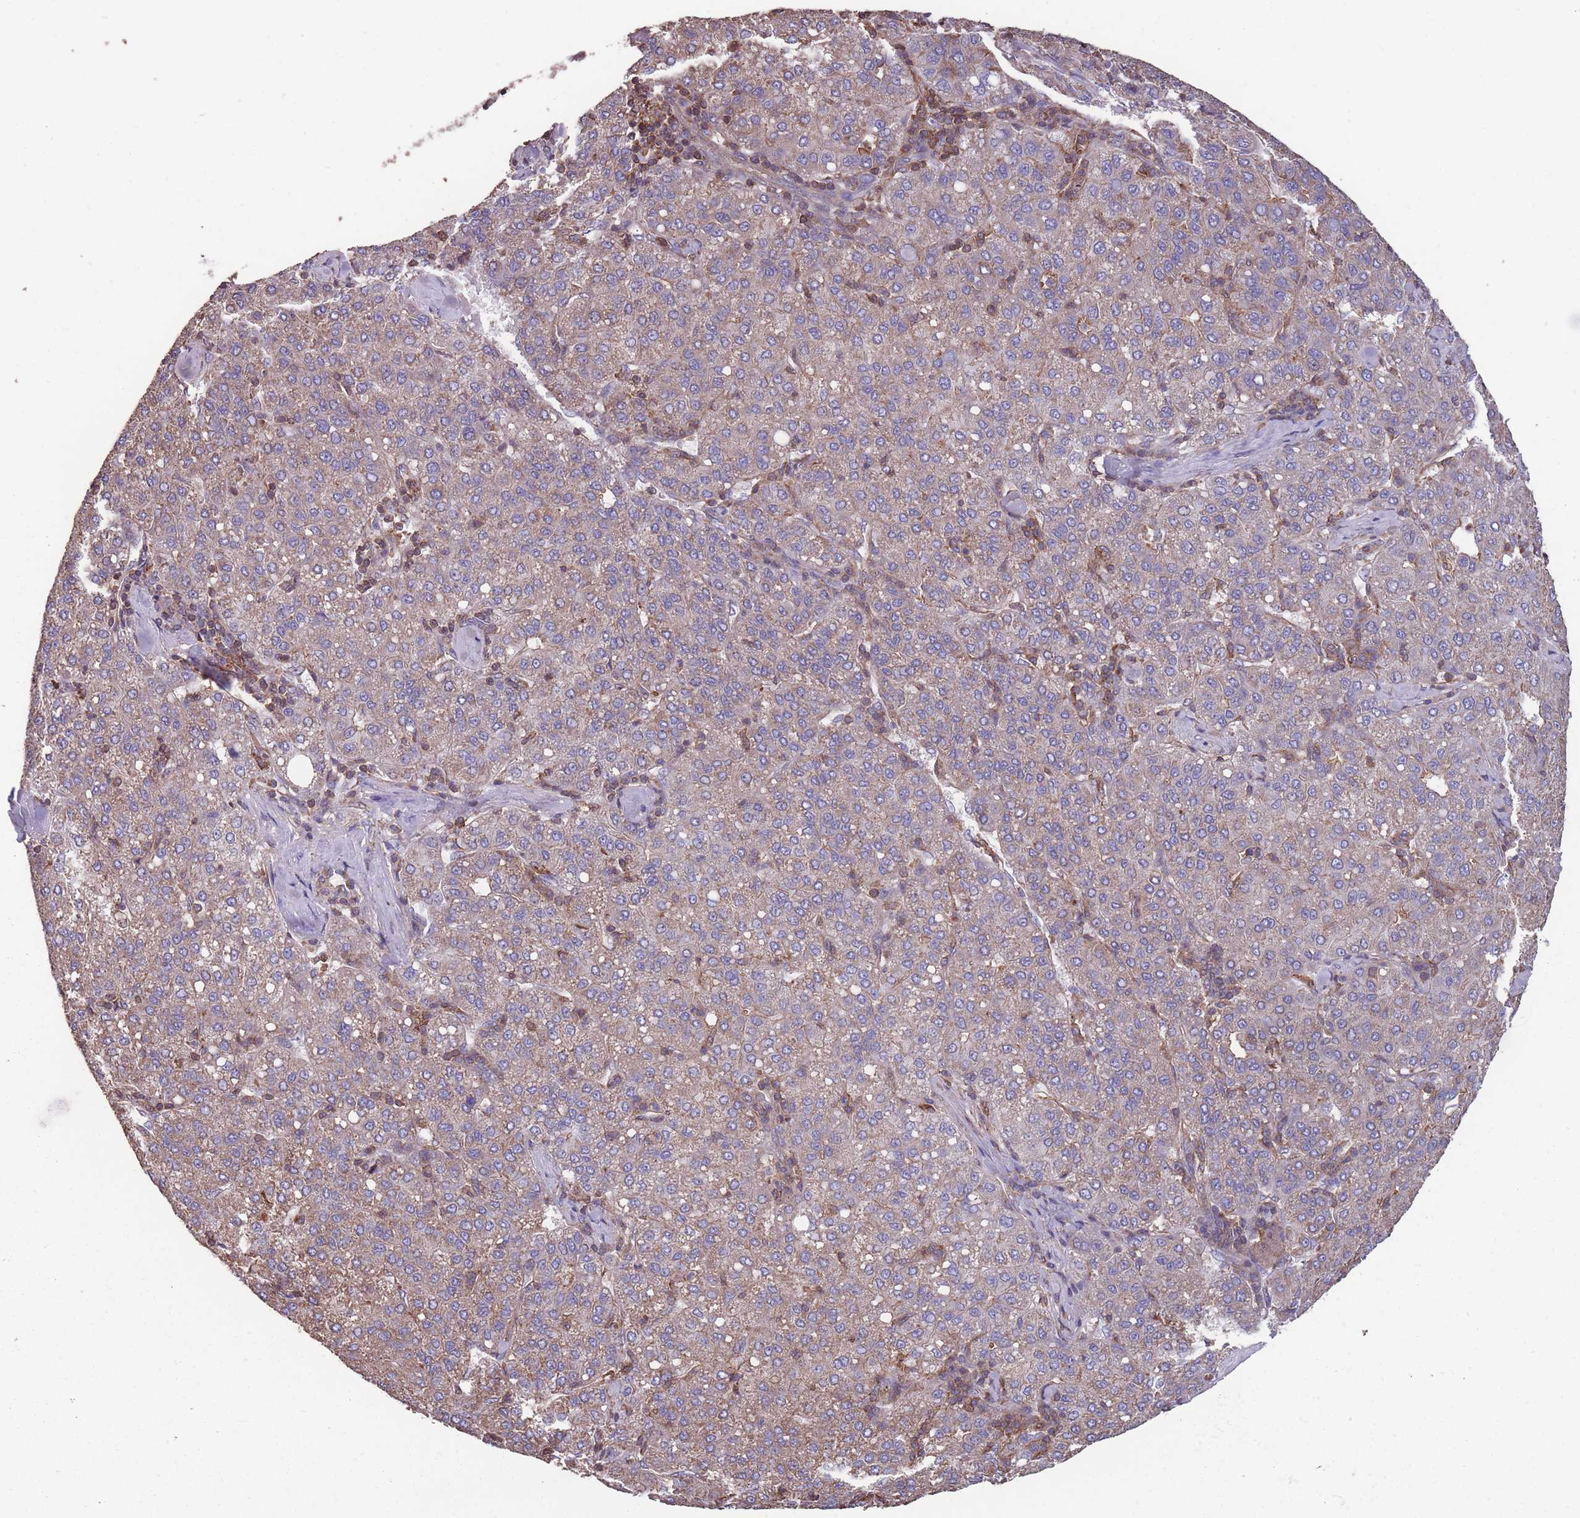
{"staining": {"intensity": "weak", "quantity": "<25%", "location": "cytoplasmic/membranous"}, "tissue": "liver cancer", "cell_type": "Tumor cells", "image_type": "cancer", "snomed": [{"axis": "morphology", "description": "Carcinoma, Hepatocellular, NOS"}, {"axis": "topography", "description": "Liver"}], "caption": "The micrograph shows no staining of tumor cells in liver hepatocellular carcinoma.", "gene": "NUDT21", "patient": {"sex": "male", "age": 65}}